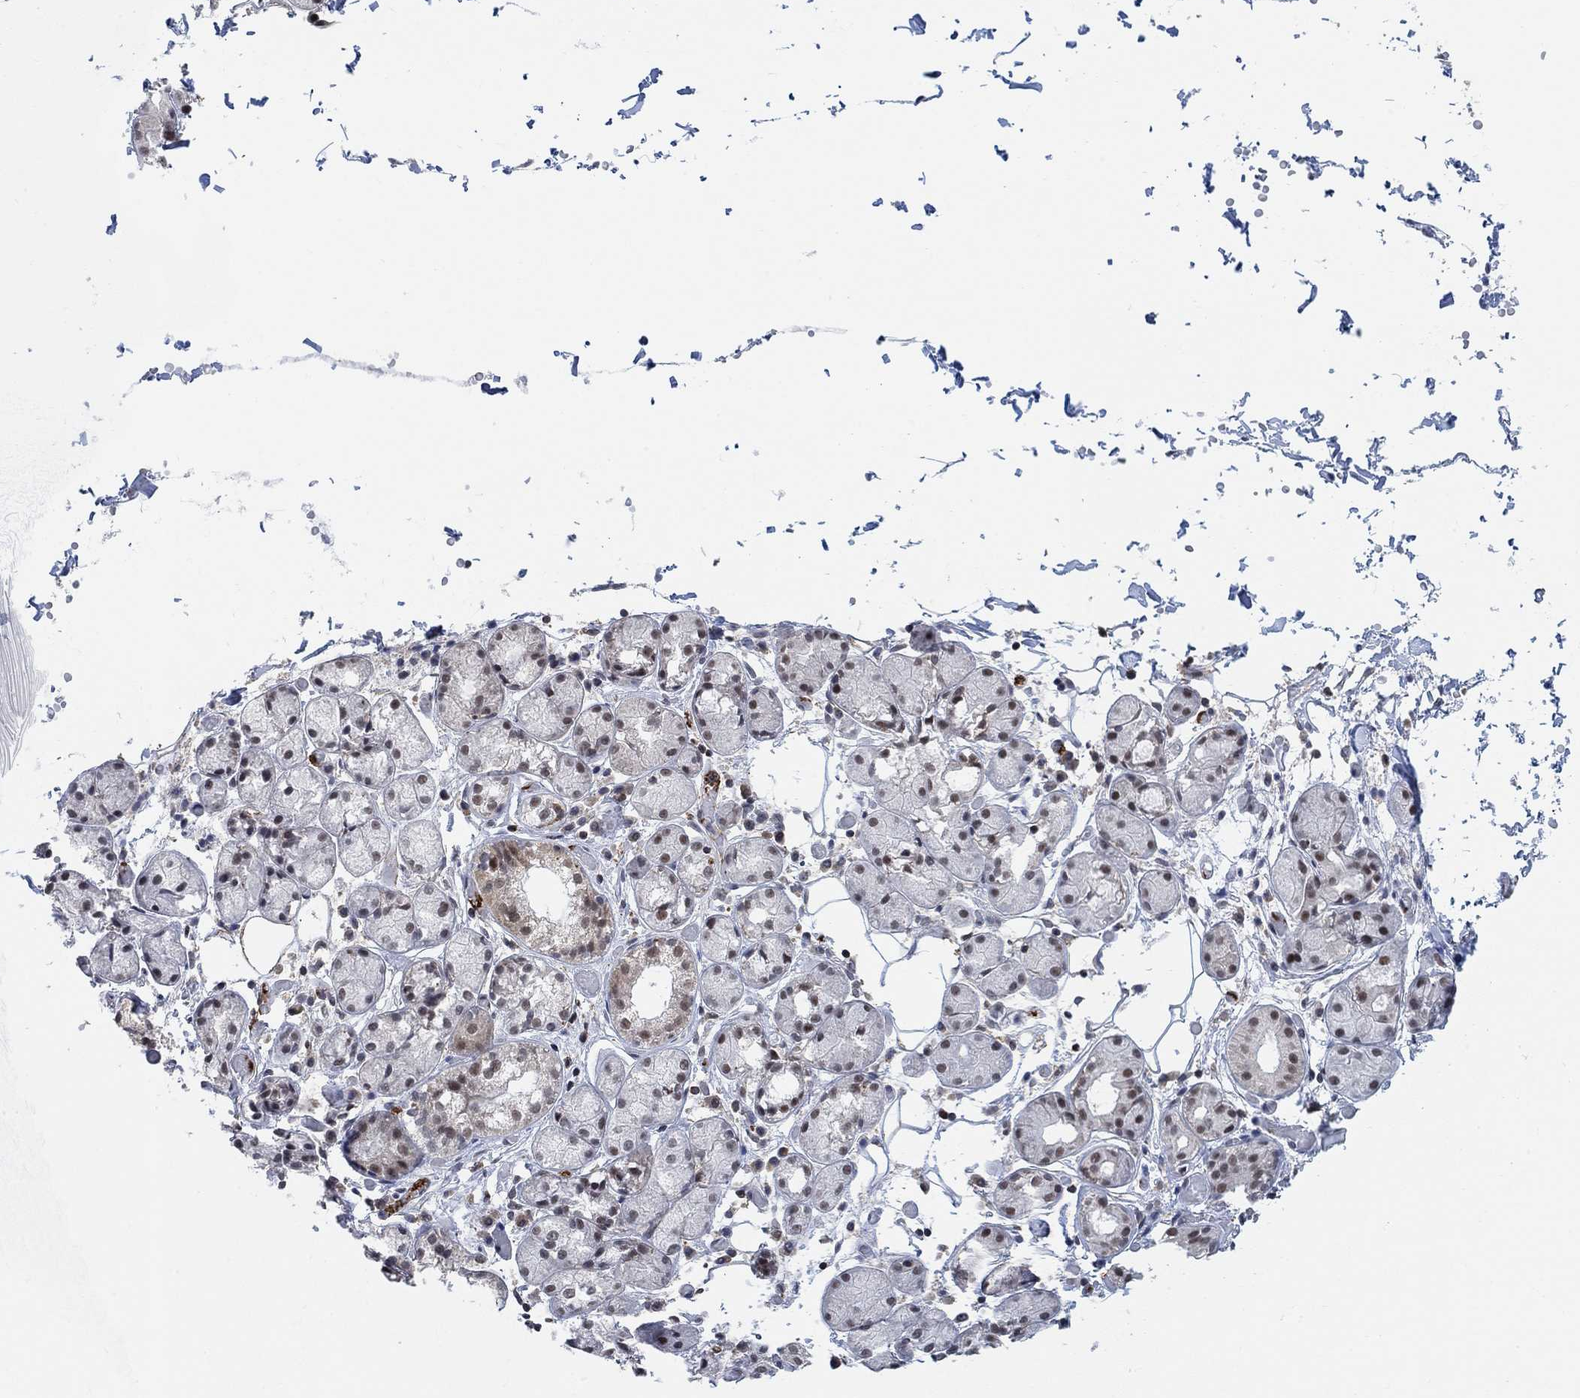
{"staining": {"intensity": "moderate", "quantity": "25%-75%", "location": "cytoplasmic/membranous,nuclear"}, "tissue": "salivary gland", "cell_type": "Glandular cells", "image_type": "normal", "snomed": [{"axis": "morphology", "description": "Normal tissue, NOS"}, {"axis": "topography", "description": "Salivary gland"}, {"axis": "topography", "description": "Peripheral nerve tissue"}], "caption": "High-magnification brightfield microscopy of unremarkable salivary gland stained with DAB (brown) and counterstained with hematoxylin (blue). glandular cells exhibit moderate cytoplasmic/membranous,nuclear positivity is appreciated in approximately25%-75% of cells.", "gene": "PWWP2B", "patient": {"sex": "male", "age": 71}}